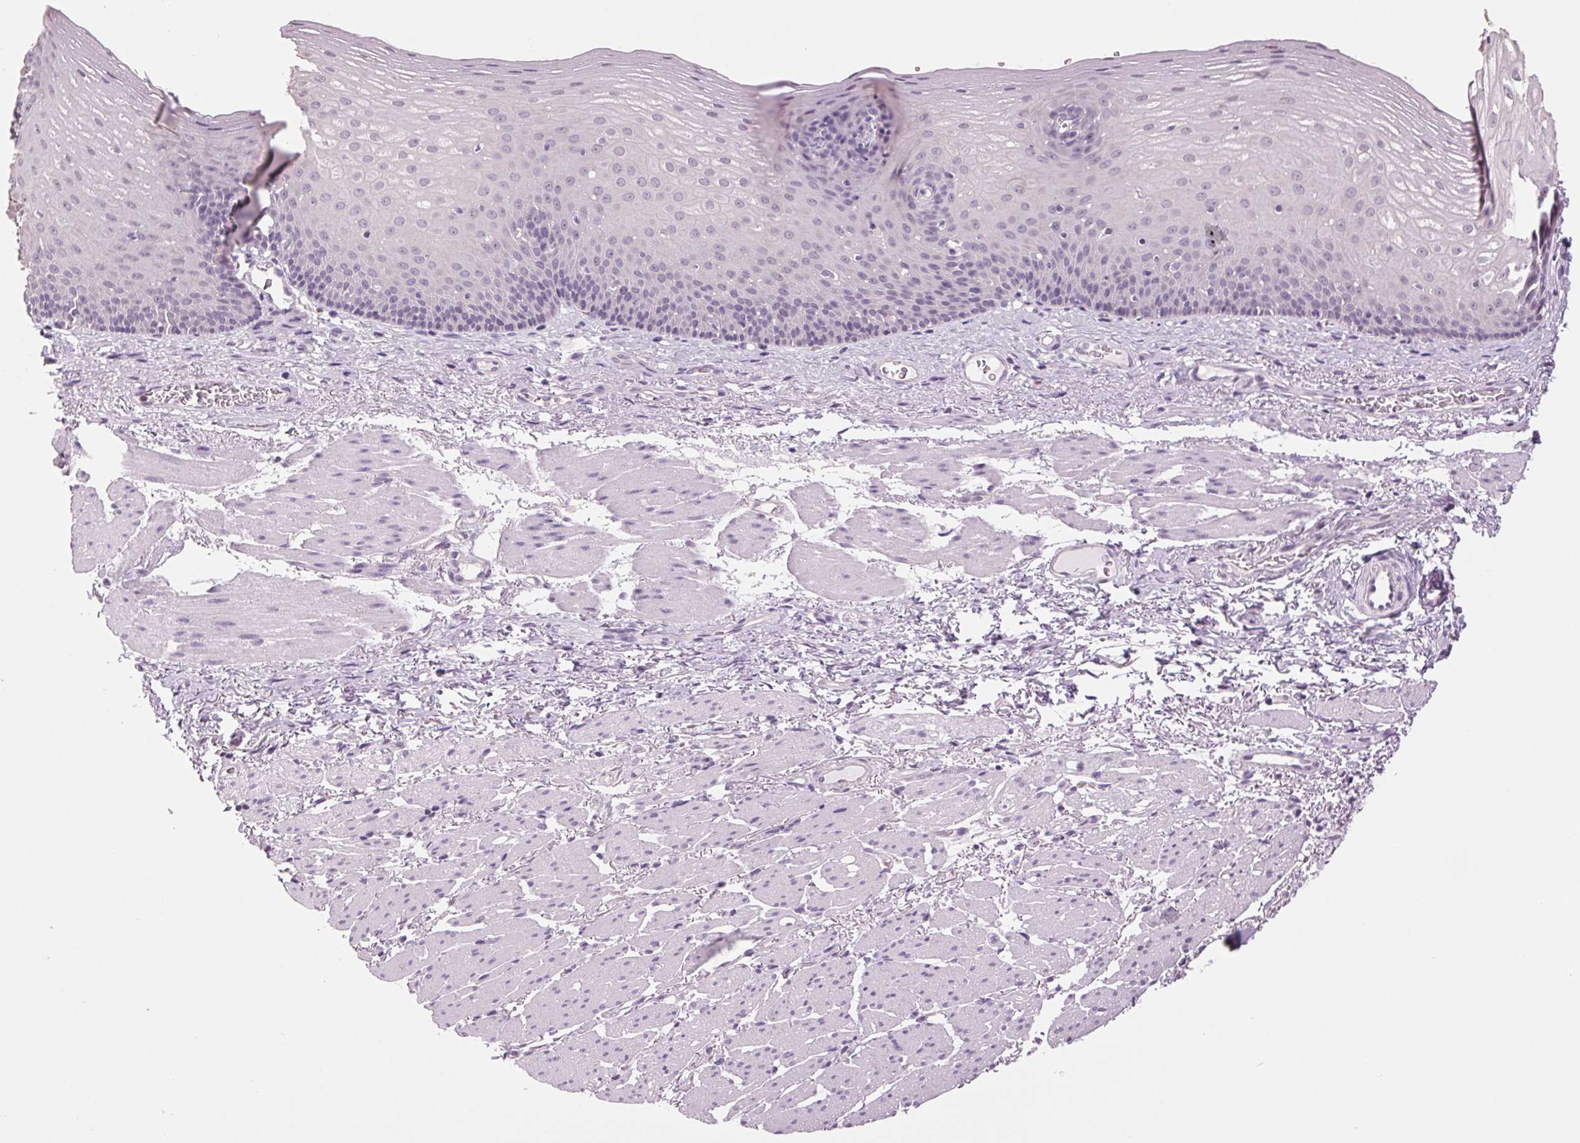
{"staining": {"intensity": "negative", "quantity": "none", "location": "none"}, "tissue": "esophagus", "cell_type": "Squamous epithelial cells", "image_type": "normal", "snomed": [{"axis": "morphology", "description": "Normal tissue, NOS"}, {"axis": "topography", "description": "Esophagus"}], "caption": "Histopathology image shows no protein positivity in squamous epithelial cells of benign esophagus. The staining is performed using DAB (3,3'-diaminobenzidine) brown chromogen with nuclei counter-stained in using hematoxylin.", "gene": "MPO", "patient": {"sex": "male", "age": 76}}